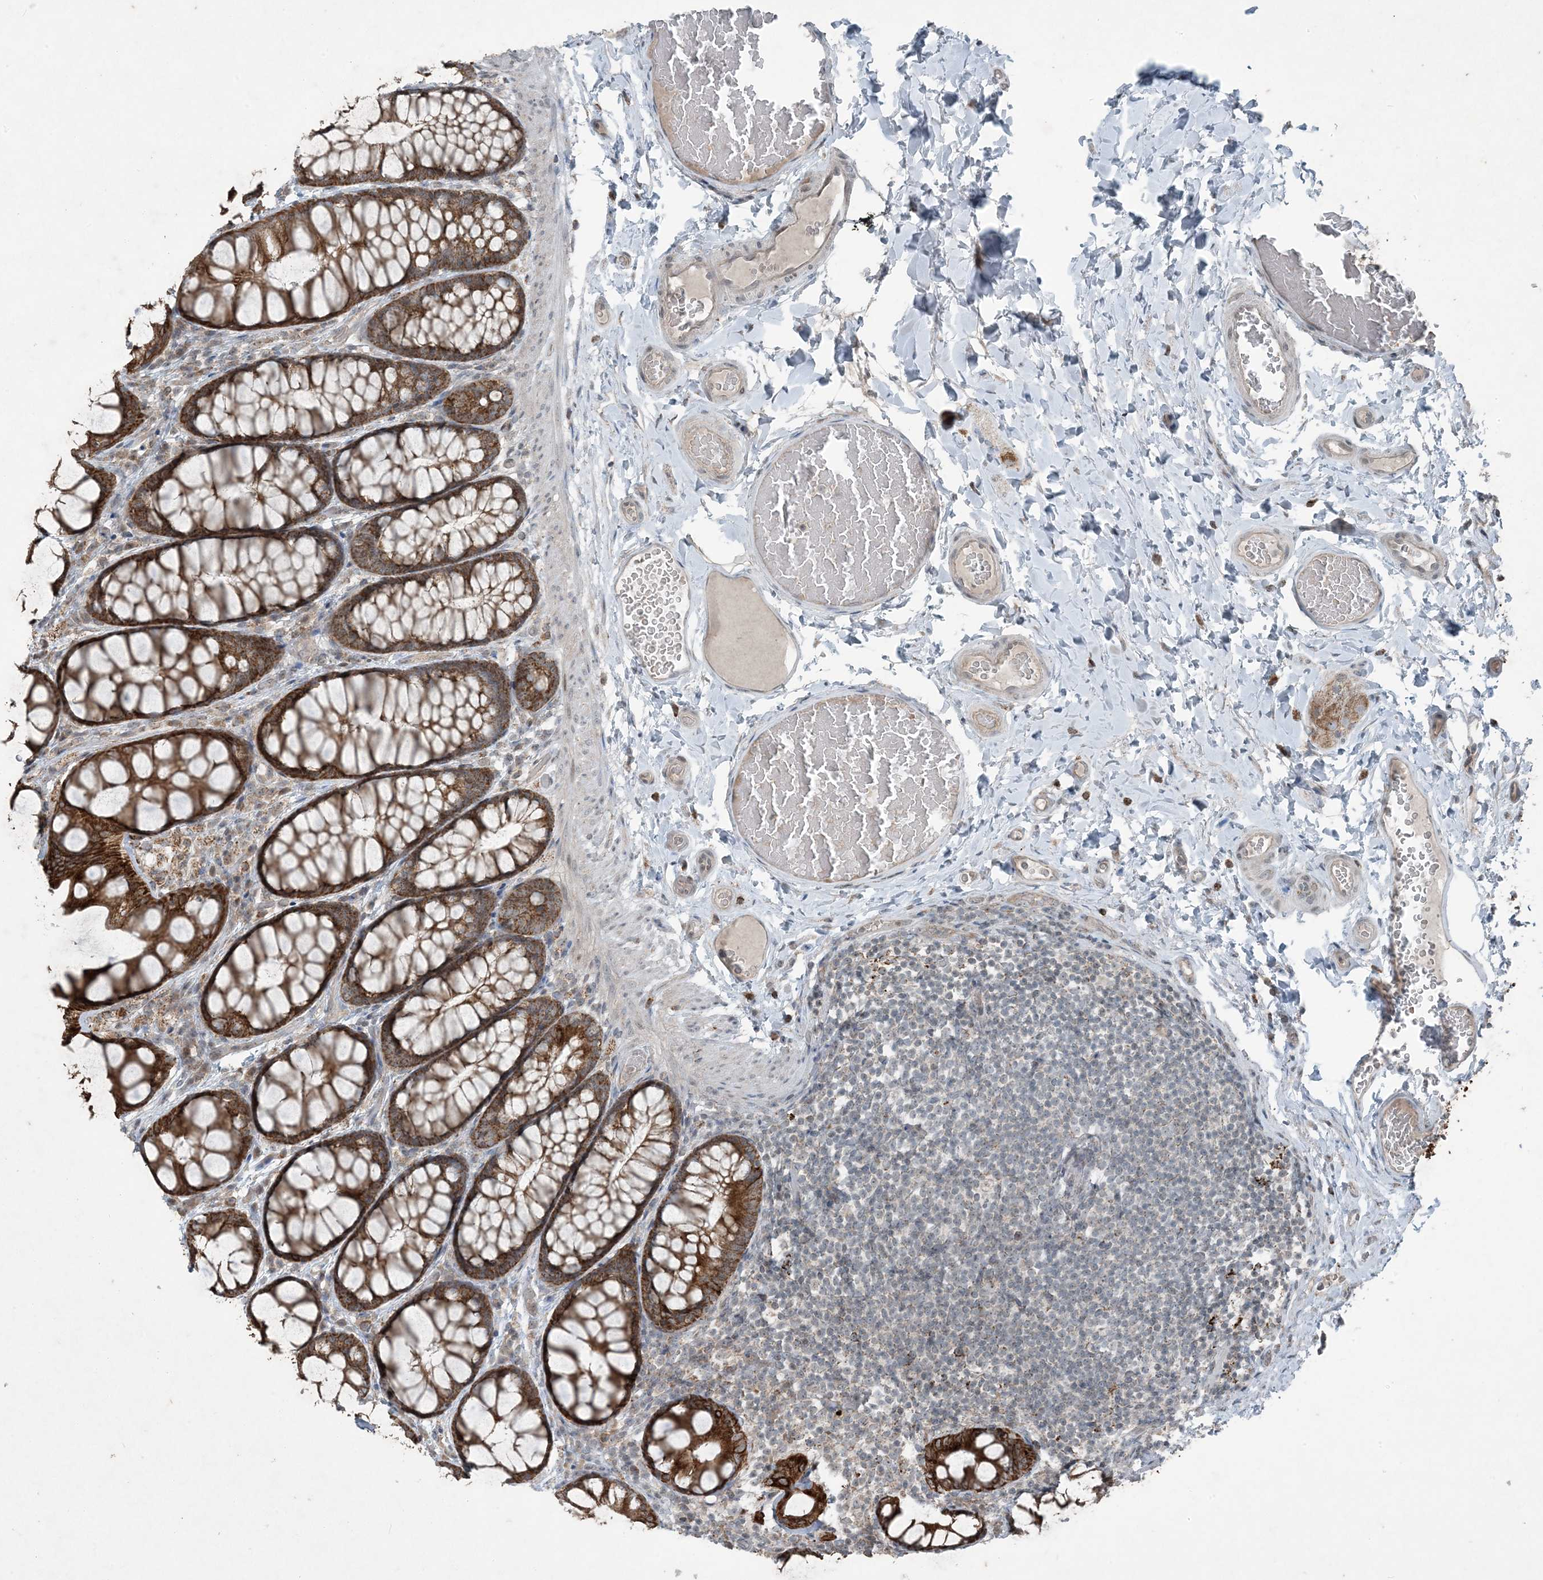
{"staining": {"intensity": "weak", "quantity": "25%-75%", "location": "cytoplasmic/membranous"}, "tissue": "colon", "cell_type": "Endothelial cells", "image_type": "normal", "snomed": [{"axis": "morphology", "description": "Normal tissue, NOS"}, {"axis": "topography", "description": "Colon"}], "caption": "Colon stained for a protein displays weak cytoplasmic/membranous positivity in endothelial cells.", "gene": "PC", "patient": {"sex": "male", "age": 47}}